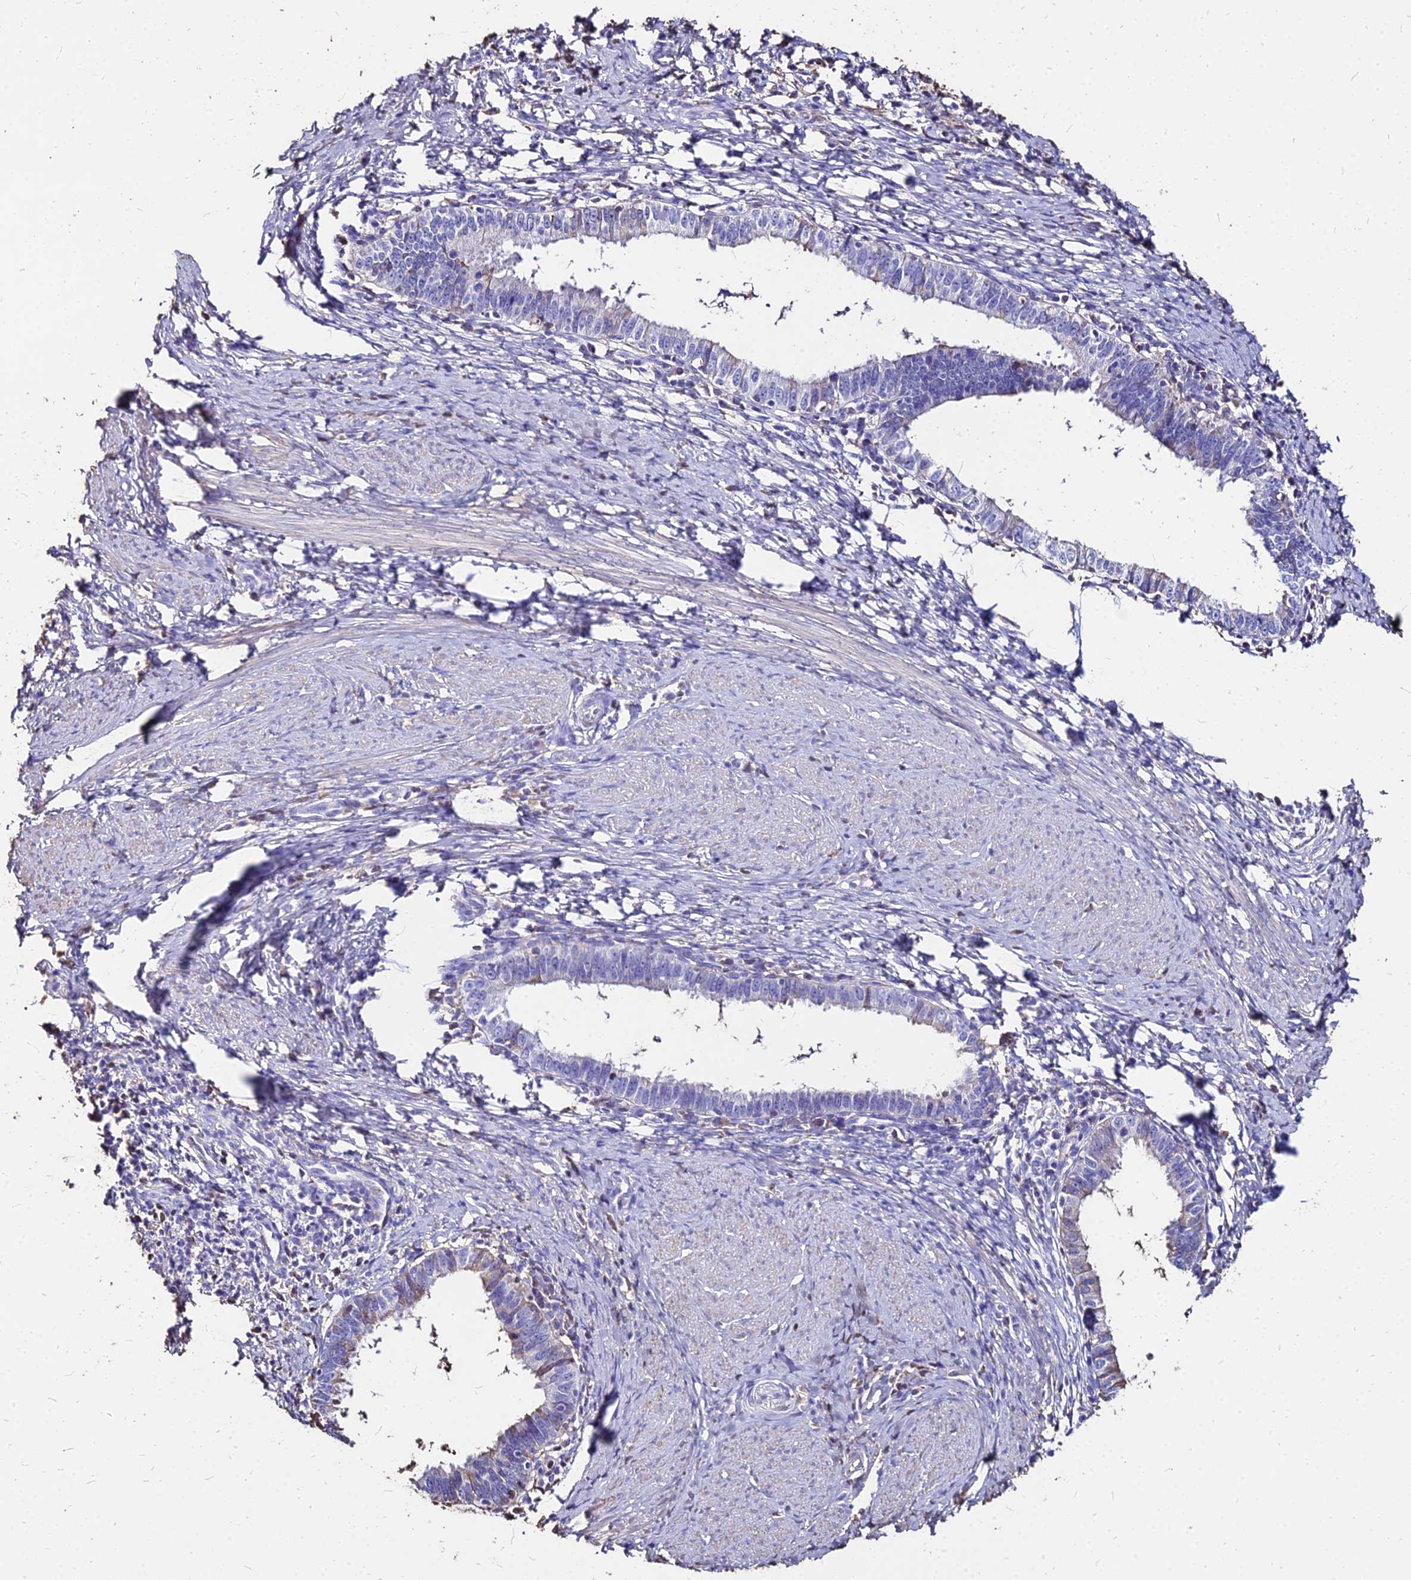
{"staining": {"intensity": "weak", "quantity": "<25%", "location": "cytoplasmic/membranous"}, "tissue": "cervical cancer", "cell_type": "Tumor cells", "image_type": "cancer", "snomed": [{"axis": "morphology", "description": "Adenocarcinoma, NOS"}, {"axis": "topography", "description": "Cervix"}], "caption": "The photomicrograph demonstrates no significant staining in tumor cells of cervical cancer (adenocarcinoma).", "gene": "NME5", "patient": {"sex": "female", "age": 36}}